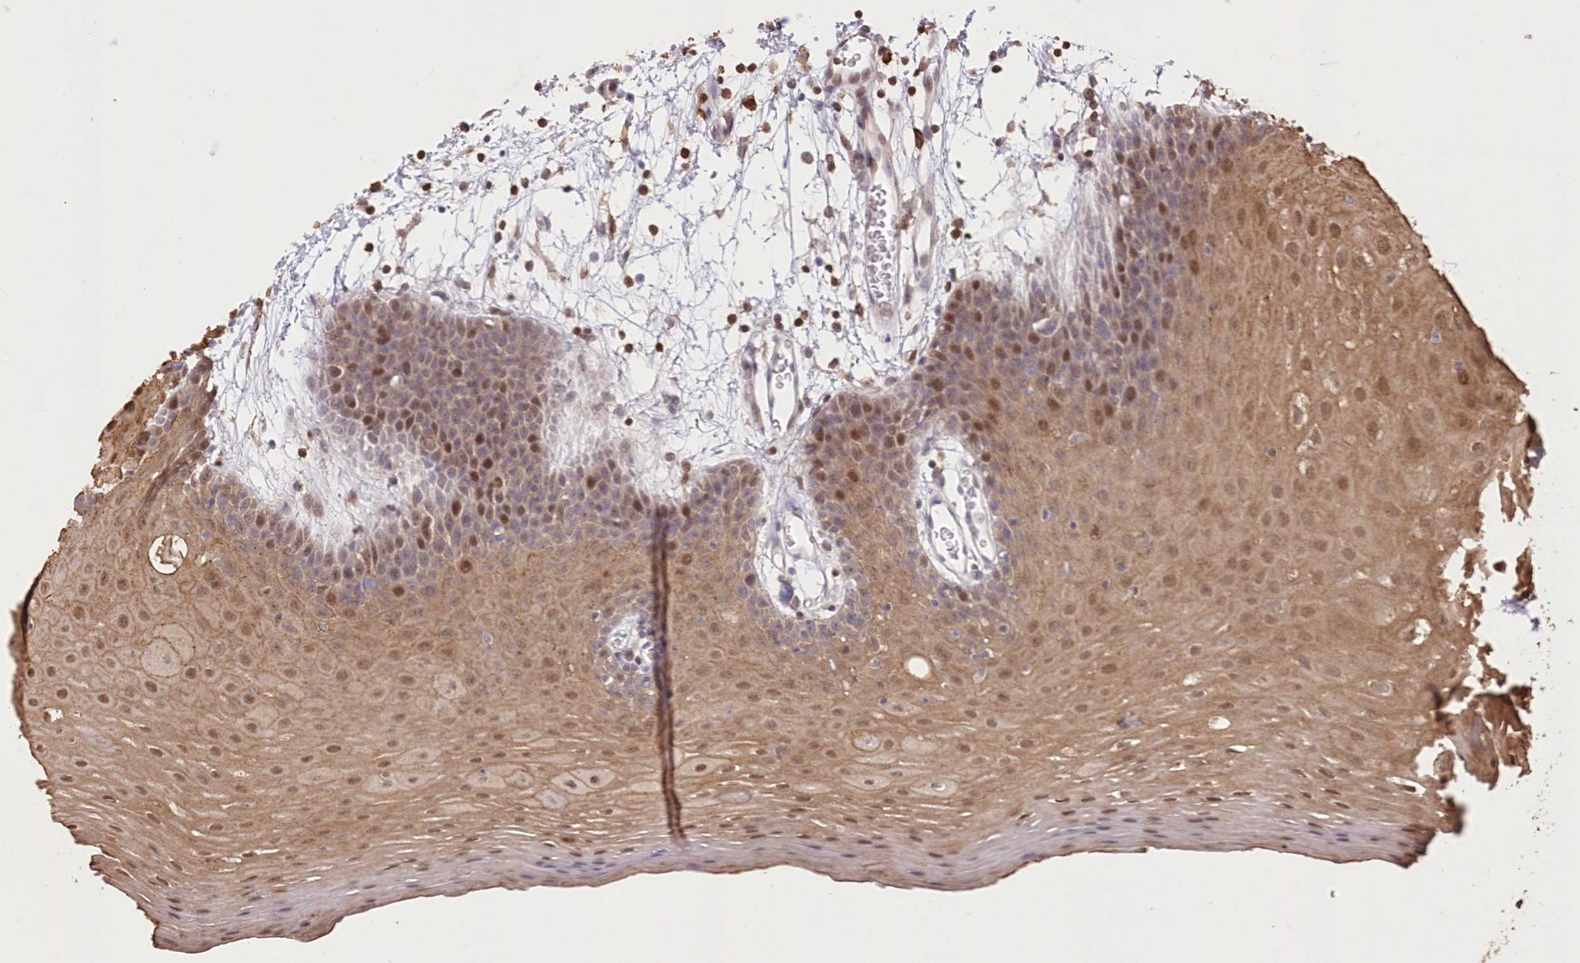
{"staining": {"intensity": "moderate", "quantity": ">75%", "location": "cytoplasmic/membranous,nuclear"}, "tissue": "oral mucosa", "cell_type": "Squamous epithelial cells", "image_type": "normal", "snomed": [{"axis": "morphology", "description": "Normal tissue, NOS"}, {"axis": "topography", "description": "Skeletal muscle"}, {"axis": "topography", "description": "Oral tissue"}, {"axis": "topography", "description": "Salivary gland"}, {"axis": "topography", "description": "Peripheral nerve tissue"}], "caption": "Oral mucosa stained with a brown dye reveals moderate cytoplasmic/membranous,nuclear positive staining in about >75% of squamous epithelial cells.", "gene": "RNPEPL1", "patient": {"sex": "male", "age": 54}}